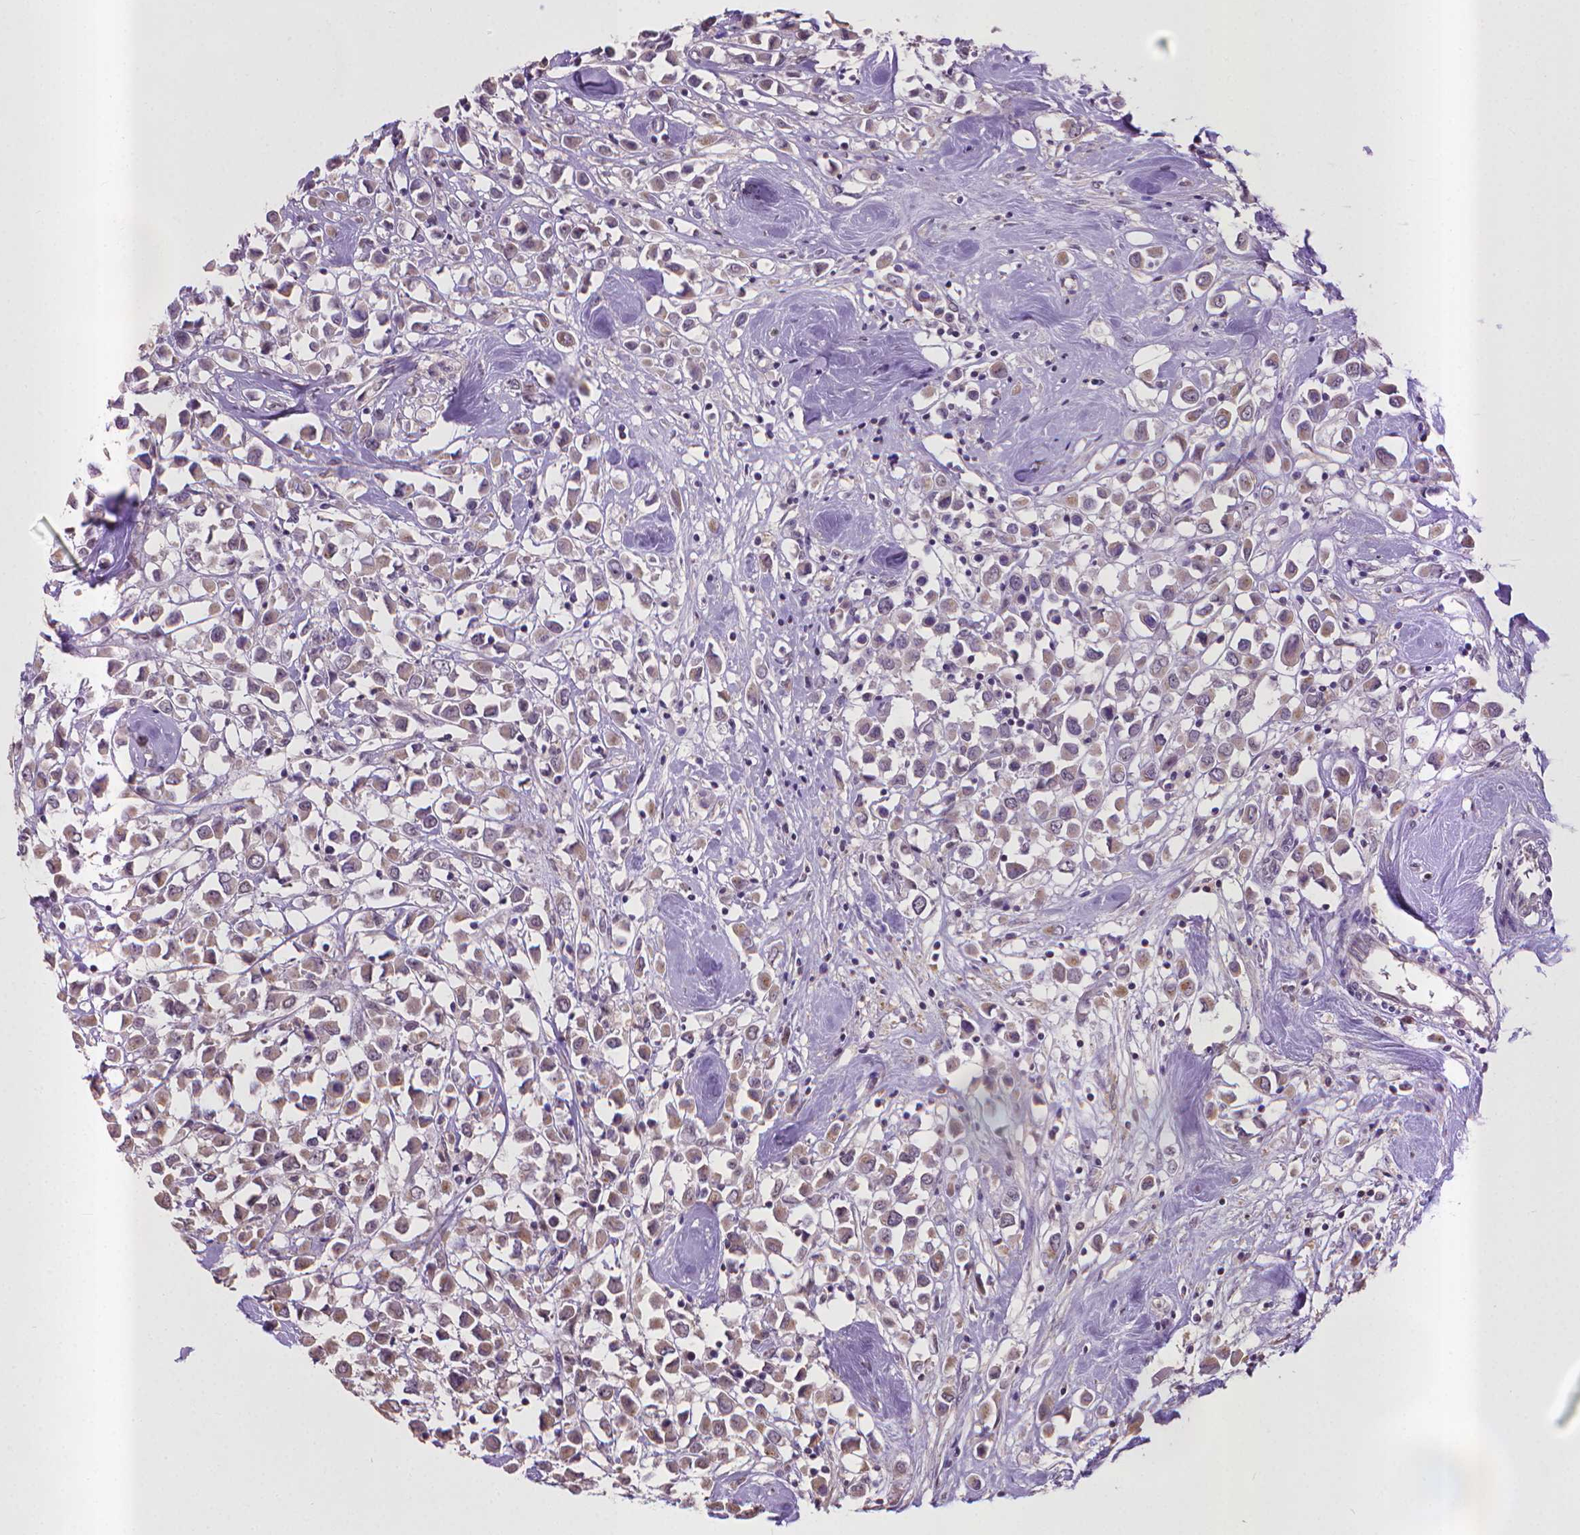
{"staining": {"intensity": "weak", "quantity": "25%-75%", "location": "cytoplasmic/membranous"}, "tissue": "breast cancer", "cell_type": "Tumor cells", "image_type": "cancer", "snomed": [{"axis": "morphology", "description": "Duct carcinoma"}, {"axis": "topography", "description": "Breast"}], "caption": "The photomicrograph shows immunohistochemical staining of infiltrating ductal carcinoma (breast). There is weak cytoplasmic/membranous positivity is seen in approximately 25%-75% of tumor cells. Nuclei are stained in blue.", "gene": "CPM", "patient": {"sex": "female", "age": 61}}